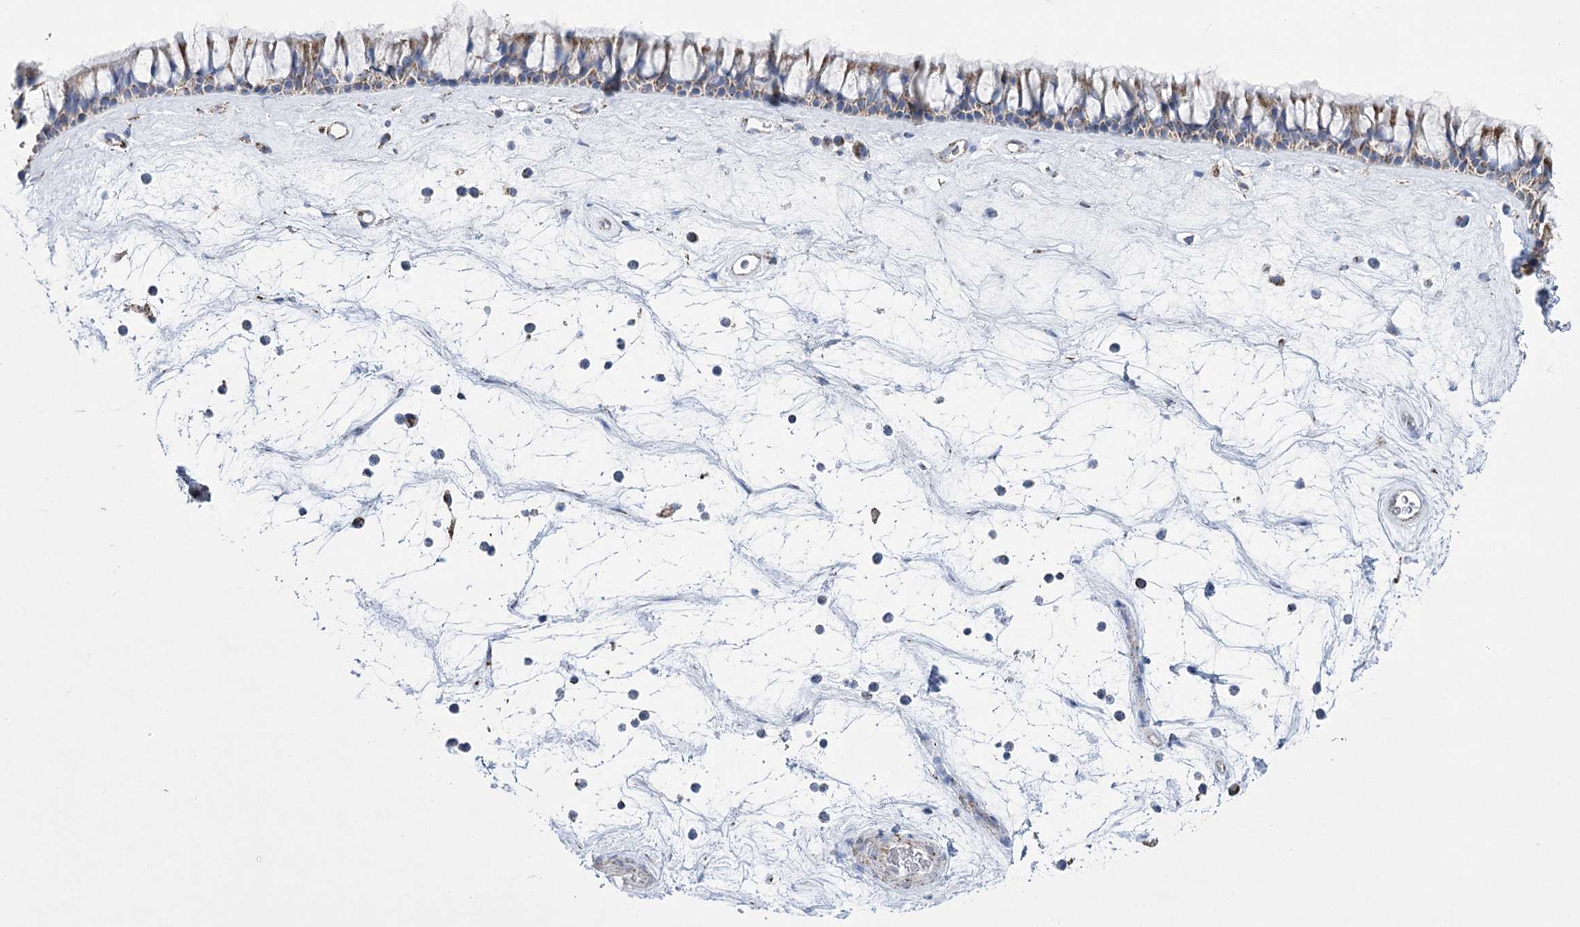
{"staining": {"intensity": "strong", "quantity": "25%-75%", "location": "cytoplasmic/membranous"}, "tissue": "nasopharynx", "cell_type": "Respiratory epithelial cells", "image_type": "normal", "snomed": [{"axis": "morphology", "description": "Normal tissue, NOS"}, {"axis": "topography", "description": "Nasopharynx"}], "caption": "Strong cytoplasmic/membranous protein expression is present in approximately 25%-75% of respiratory epithelial cells in nasopharynx.", "gene": "PDHB", "patient": {"sex": "male", "age": 64}}